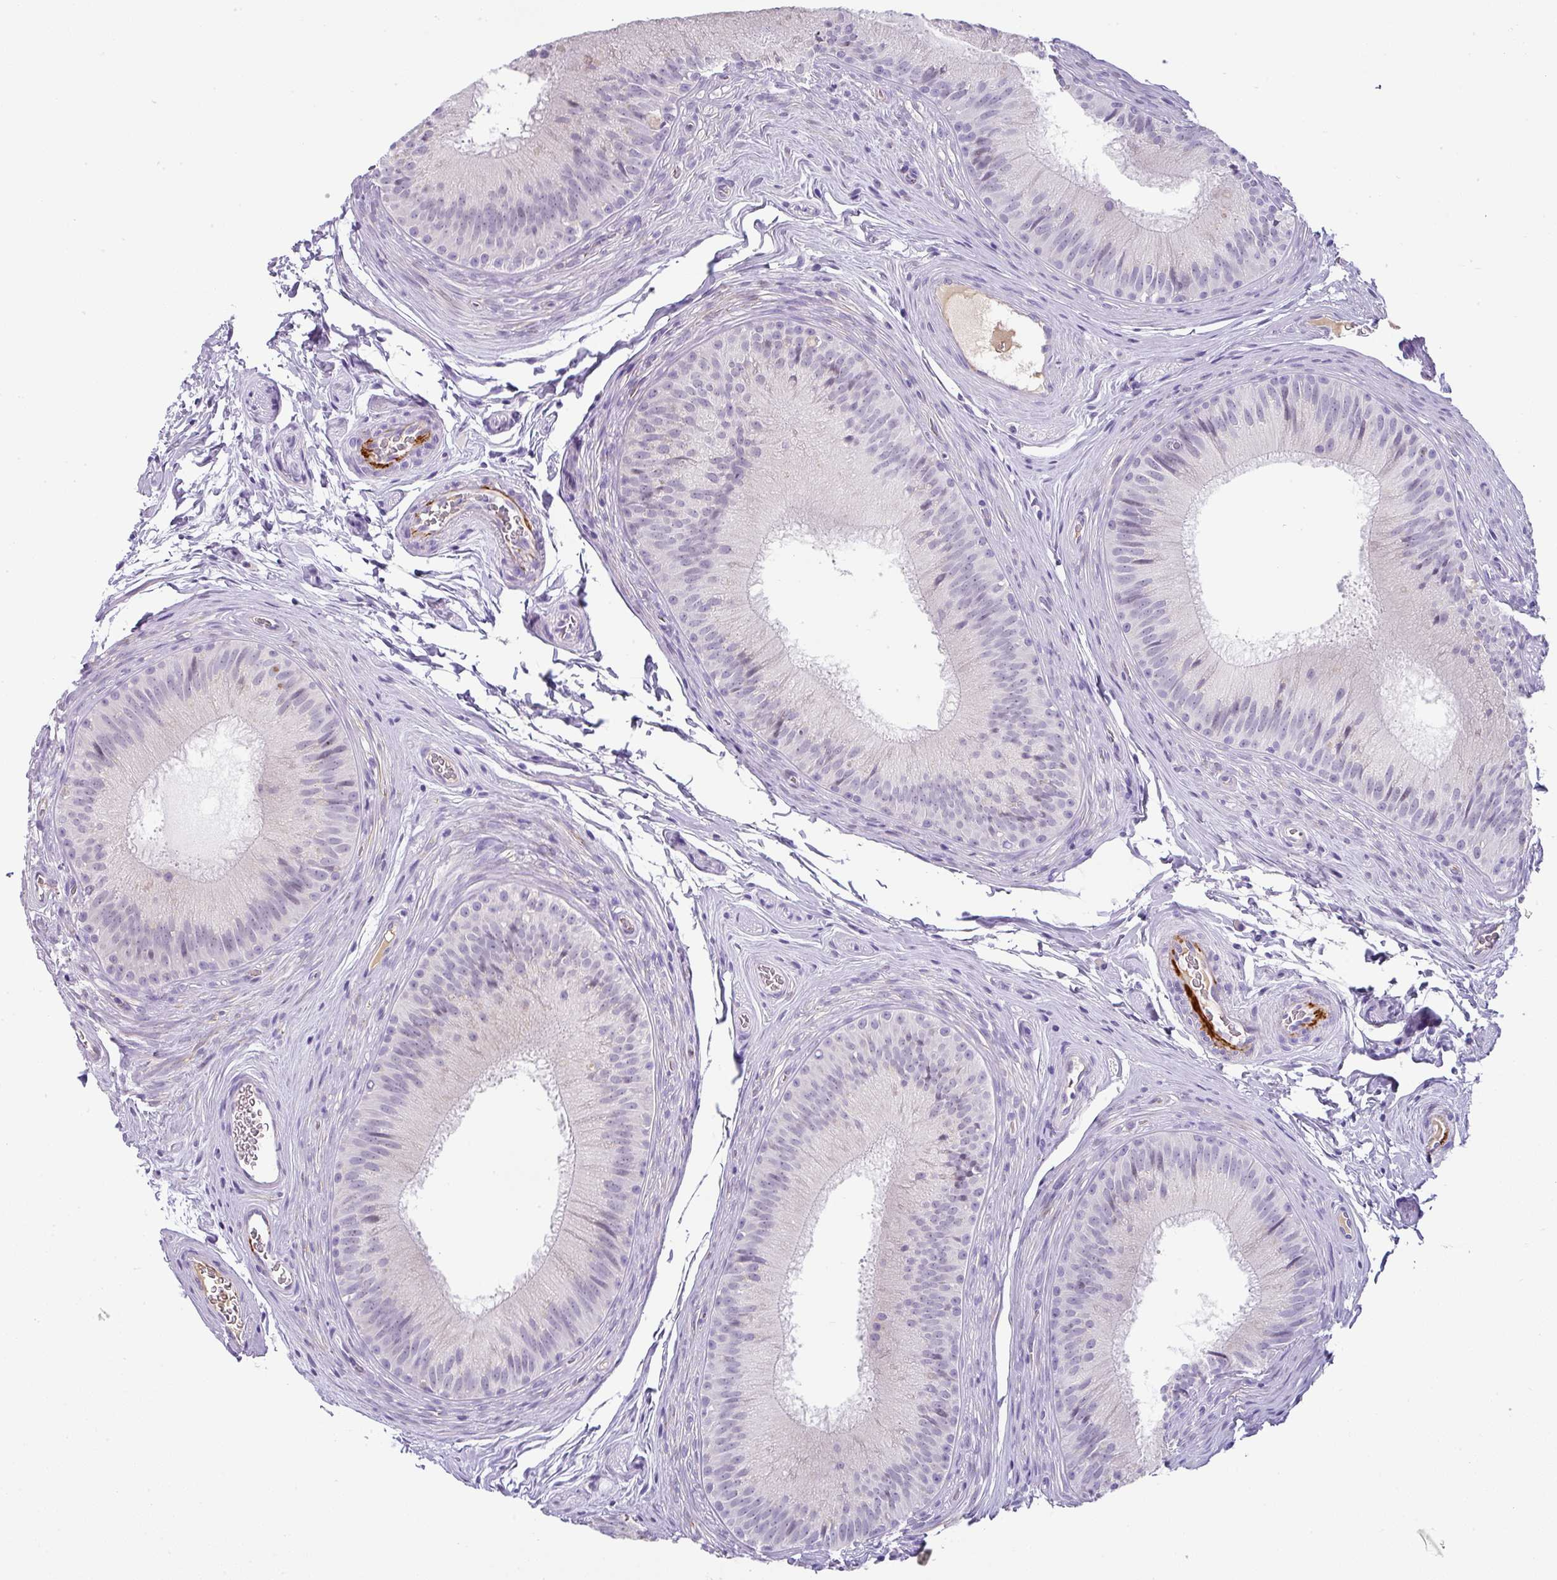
{"staining": {"intensity": "negative", "quantity": "none", "location": "none"}, "tissue": "epididymis", "cell_type": "Glandular cells", "image_type": "normal", "snomed": [{"axis": "morphology", "description": "Normal tissue, NOS"}, {"axis": "topography", "description": "Epididymis"}], "caption": "The image displays no staining of glandular cells in unremarkable epididymis. (Stains: DAB (3,3'-diaminobenzidine) IHC with hematoxylin counter stain, Microscopy: brightfield microscopy at high magnification).", "gene": "FGF17", "patient": {"sex": "male", "age": 24}}